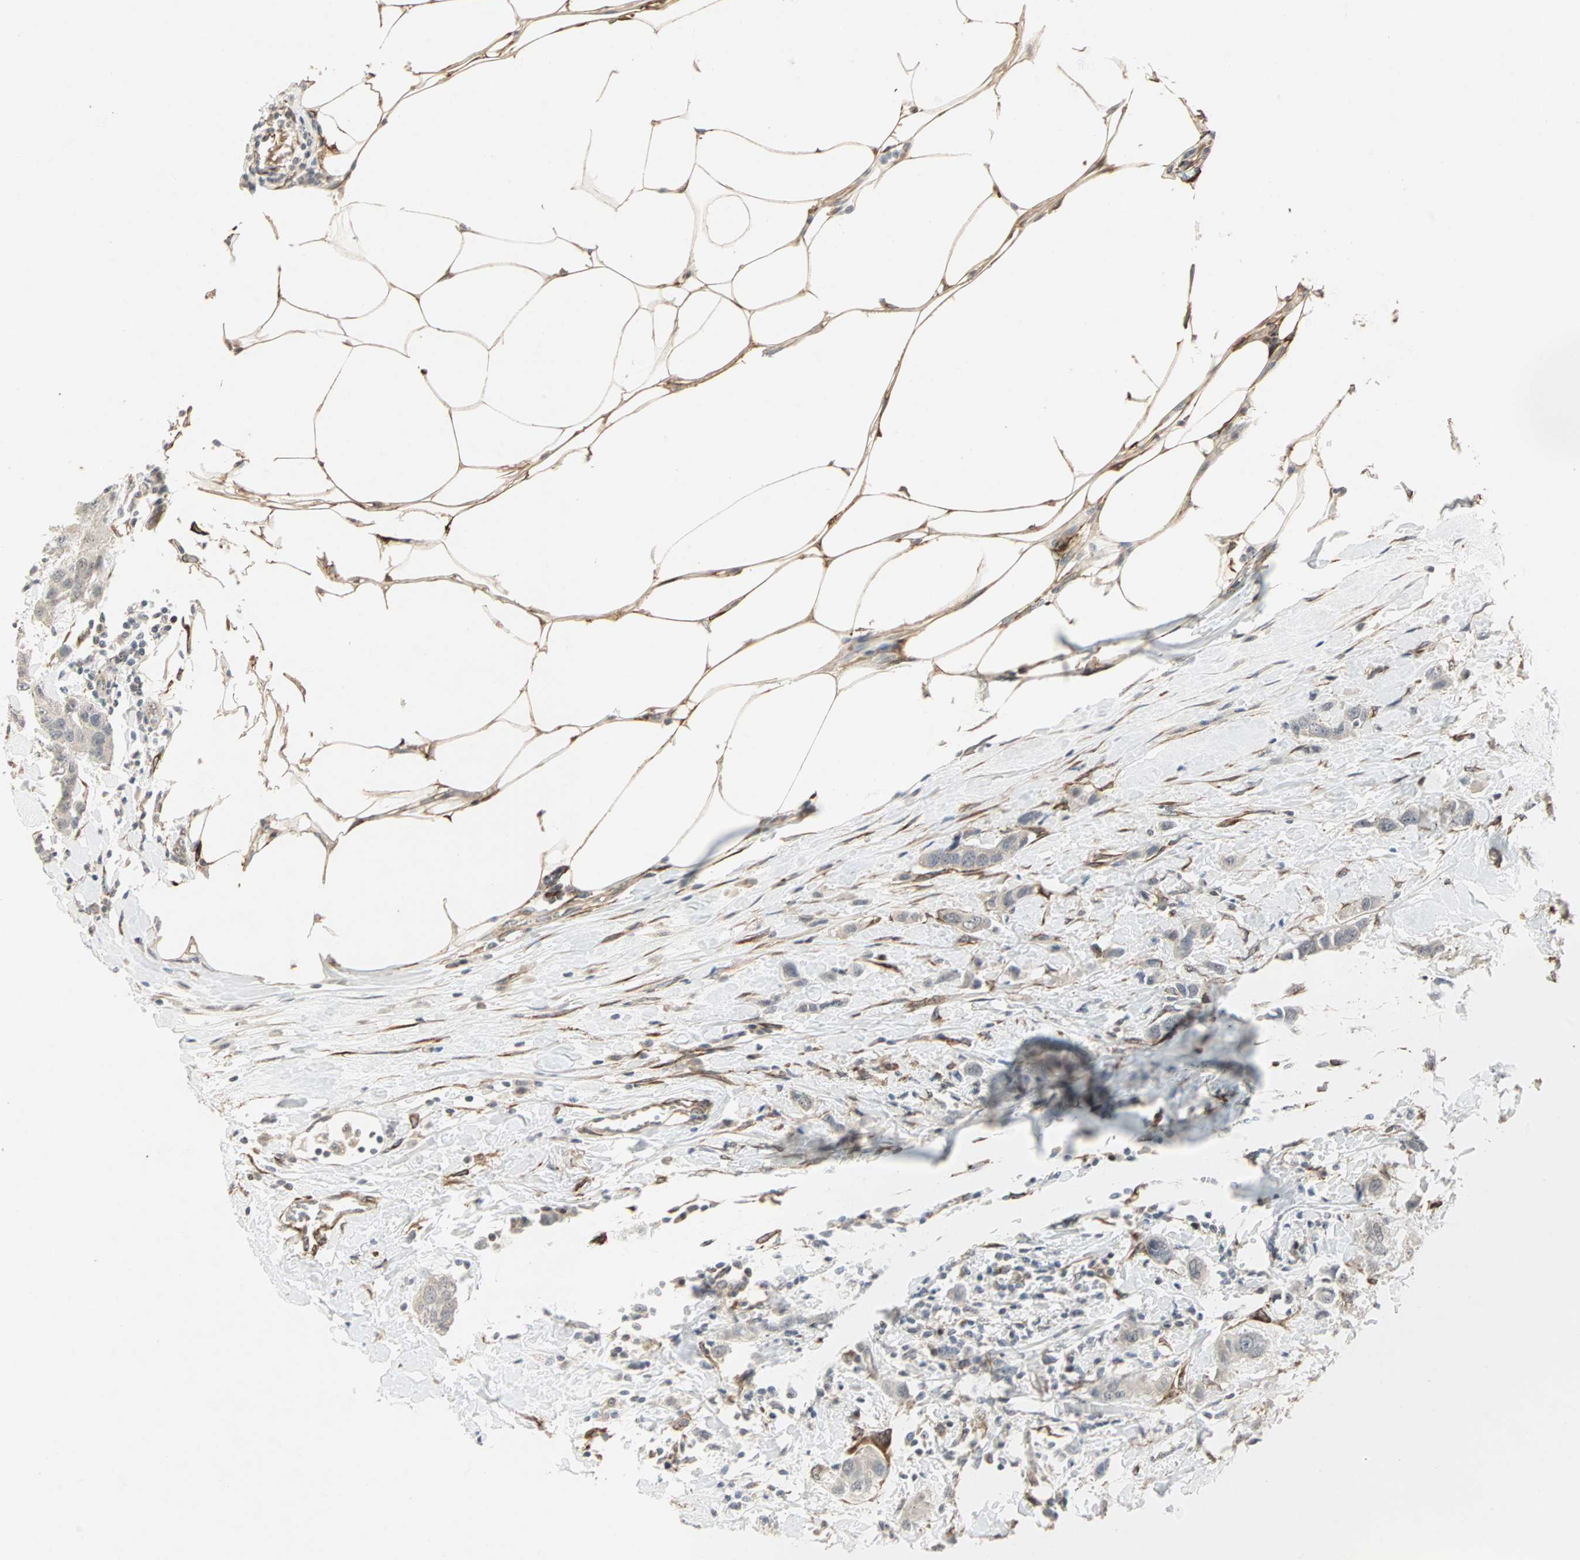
{"staining": {"intensity": "negative", "quantity": "none", "location": "none"}, "tissue": "breast cancer", "cell_type": "Tumor cells", "image_type": "cancer", "snomed": [{"axis": "morphology", "description": "Duct carcinoma"}, {"axis": "topography", "description": "Breast"}], "caption": "There is no significant expression in tumor cells of breast intraductal carcinoma. (Stains: DAB (3,3'-diaminobenzidine) immunohistochemistry (IHC) with hematoxylin counter stain, Microscopy: brightfield microscopy at high magnification).", "gene": "TRPV4", "patient": {"sex": "female", "age": 50}}